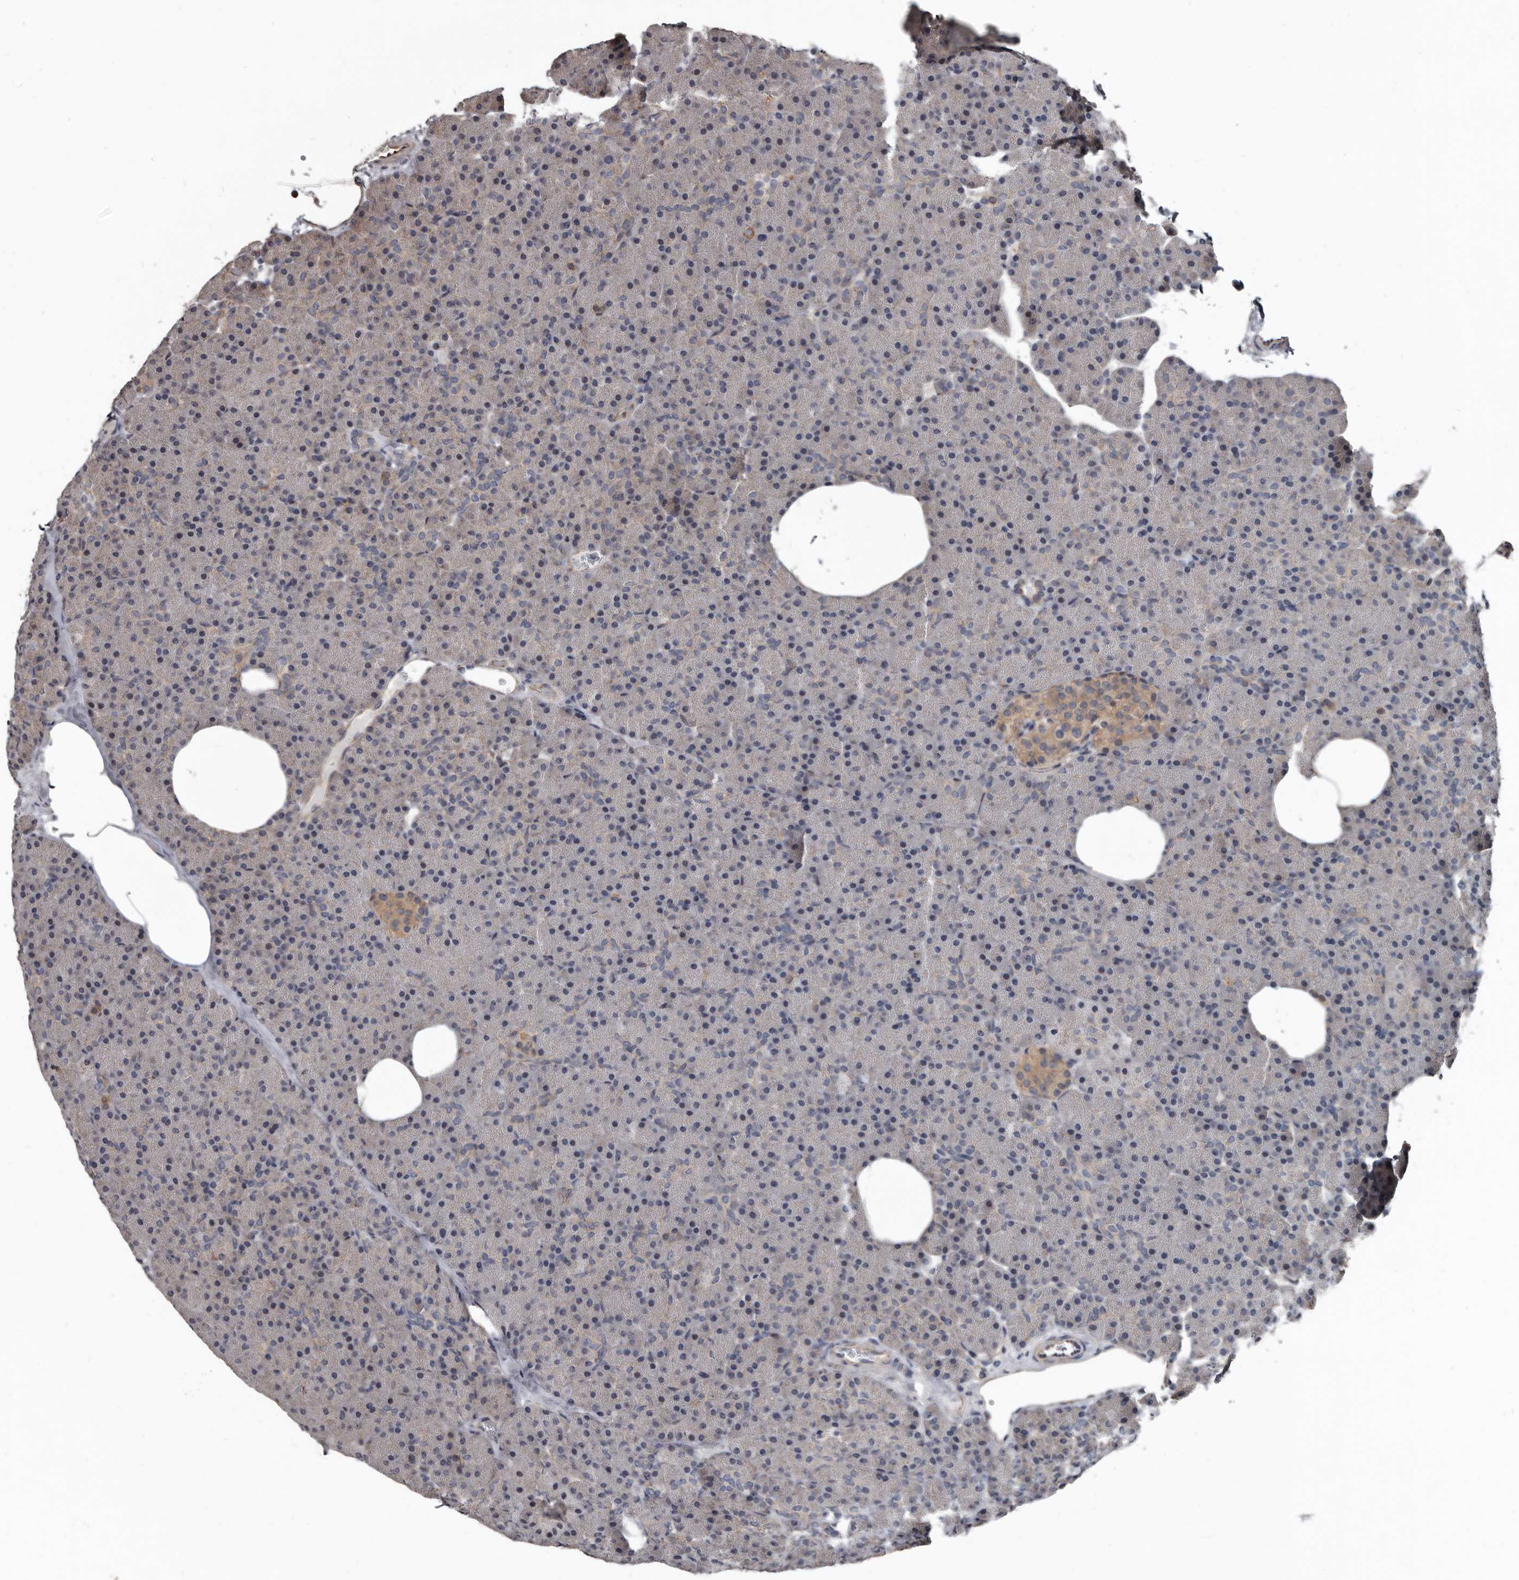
{"staining": {"intensity": "negative", "quantity": "none", "location": "none"}, "tissue": "pancreas", "cell_type": "Exocrine glandular cells", "image_type": "normal", "snomed": [{"axis": "morphology", "description": "Normal tissue, NOS"}, {"axis": "morphology", "description": "Carcinoid, malignant, NOS"}, {"axis": "topography", "description": "Pancreas"}], "caption": "An IHC image of benign pancreas is shown. There is no staining in exocrine glandular cells of pancreas. The staining is performed using DAB (3,3'-diaminobenzidine) brown chromogen with nuclei counter-stained in using hematoxylin.", "gene": "DHPS", "patient": {"sex": "female", "age": 35}}